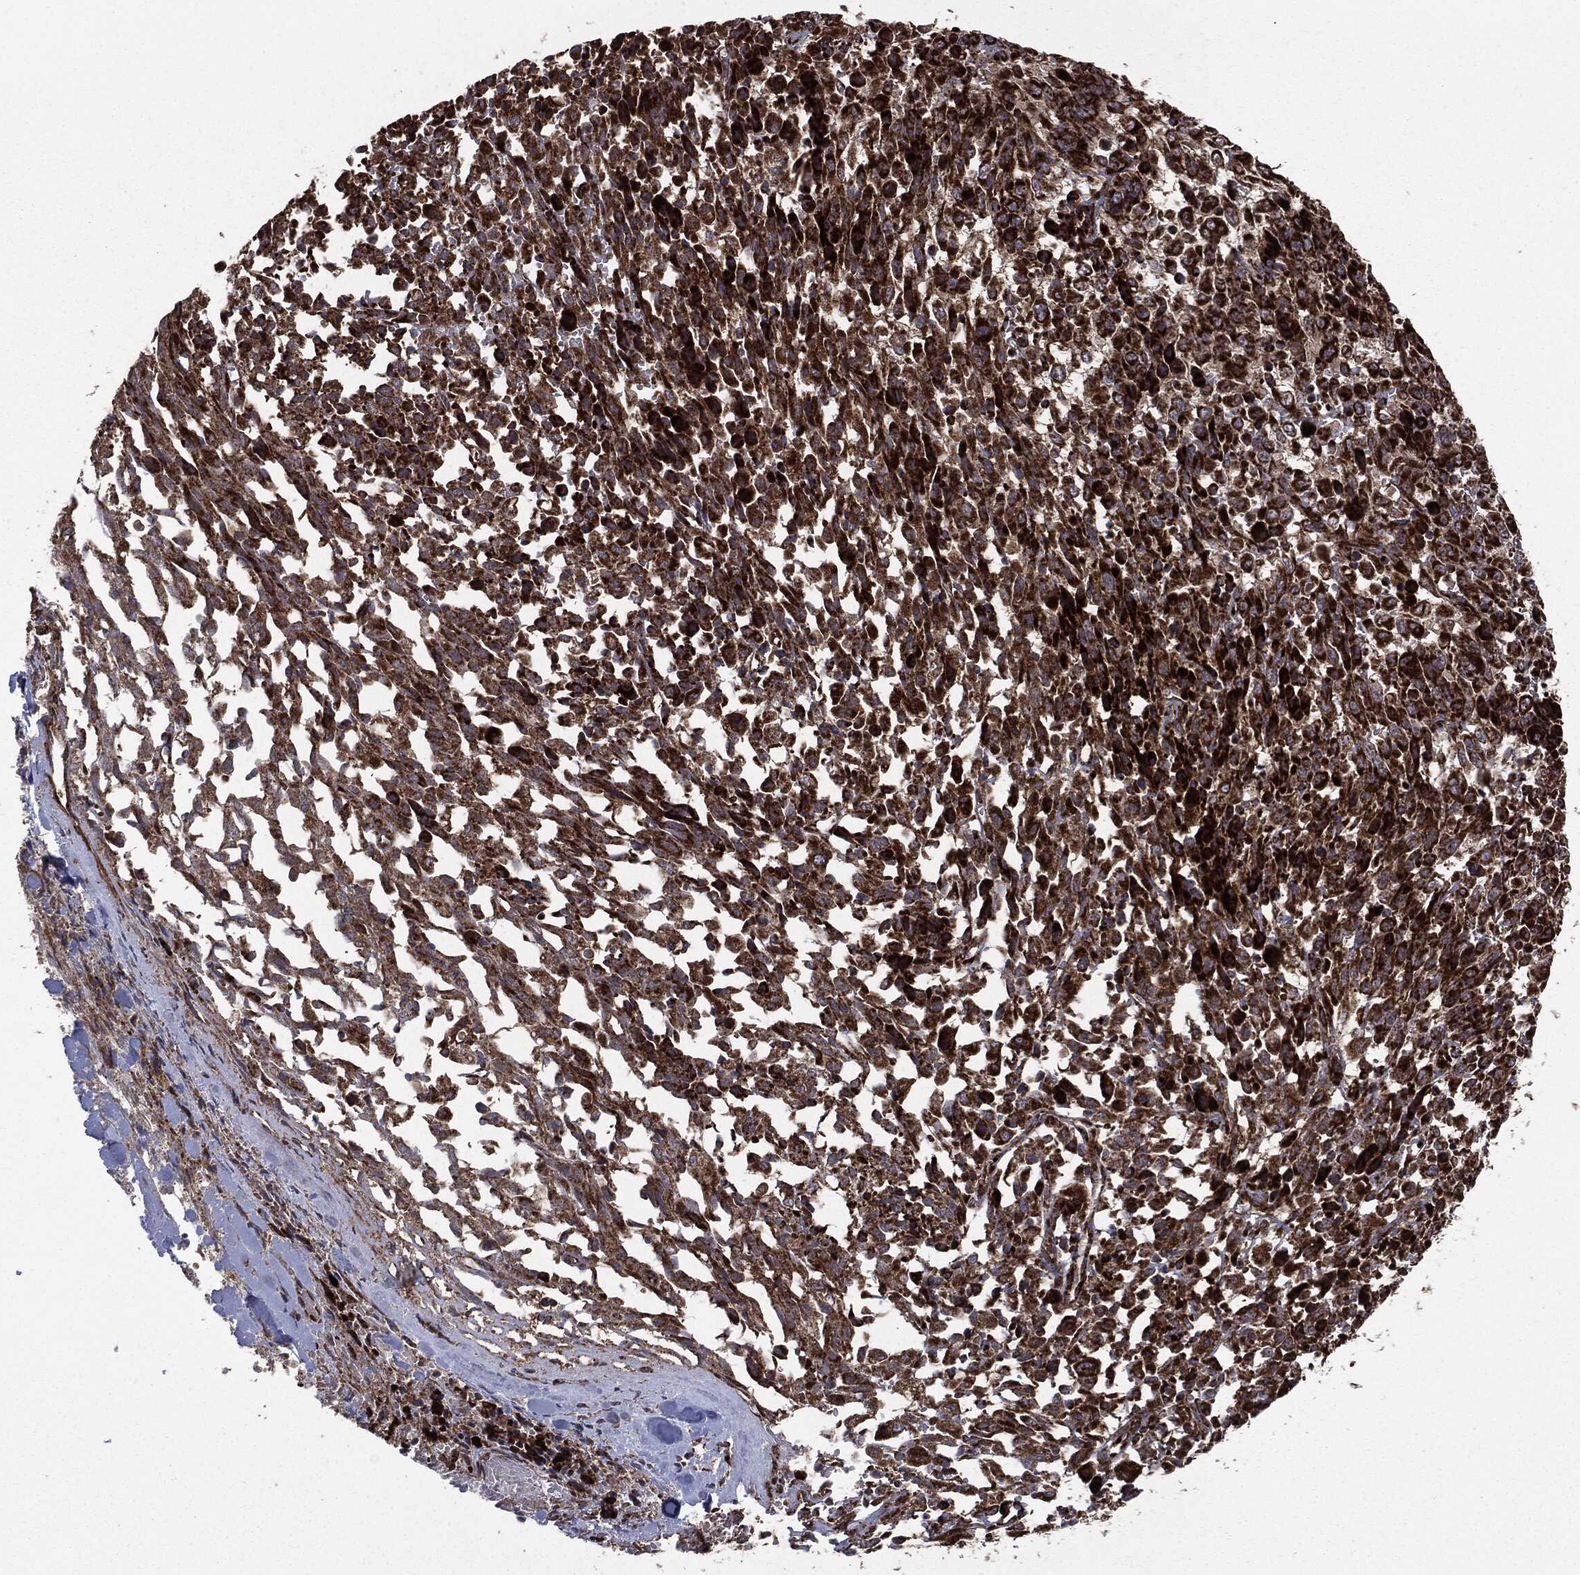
{"staining": {"intensity": "strong", "quantity": ">75%", "location": "cytoplasmic/membranous"}, "tissue": "melanoma", "cell_type": "Tumor cells", "image_type": "cancer", "snomed": [{"axis": "morphology", "description": "Malignant melanoma, NOS"}, {"axis": "topography", "description": "Skin"}], "caption": "Tumor cells reveal strong cytoplasmic/membranous staining in approximately >75% of cells in malignant melanoma. The staining is performed using DAB brown chromogen to label protein expression. The nuclei are counter-stained blue using hematoxylin.", "gene": "MAP2K1", "patient": {"sex": "female", "age": 91}}